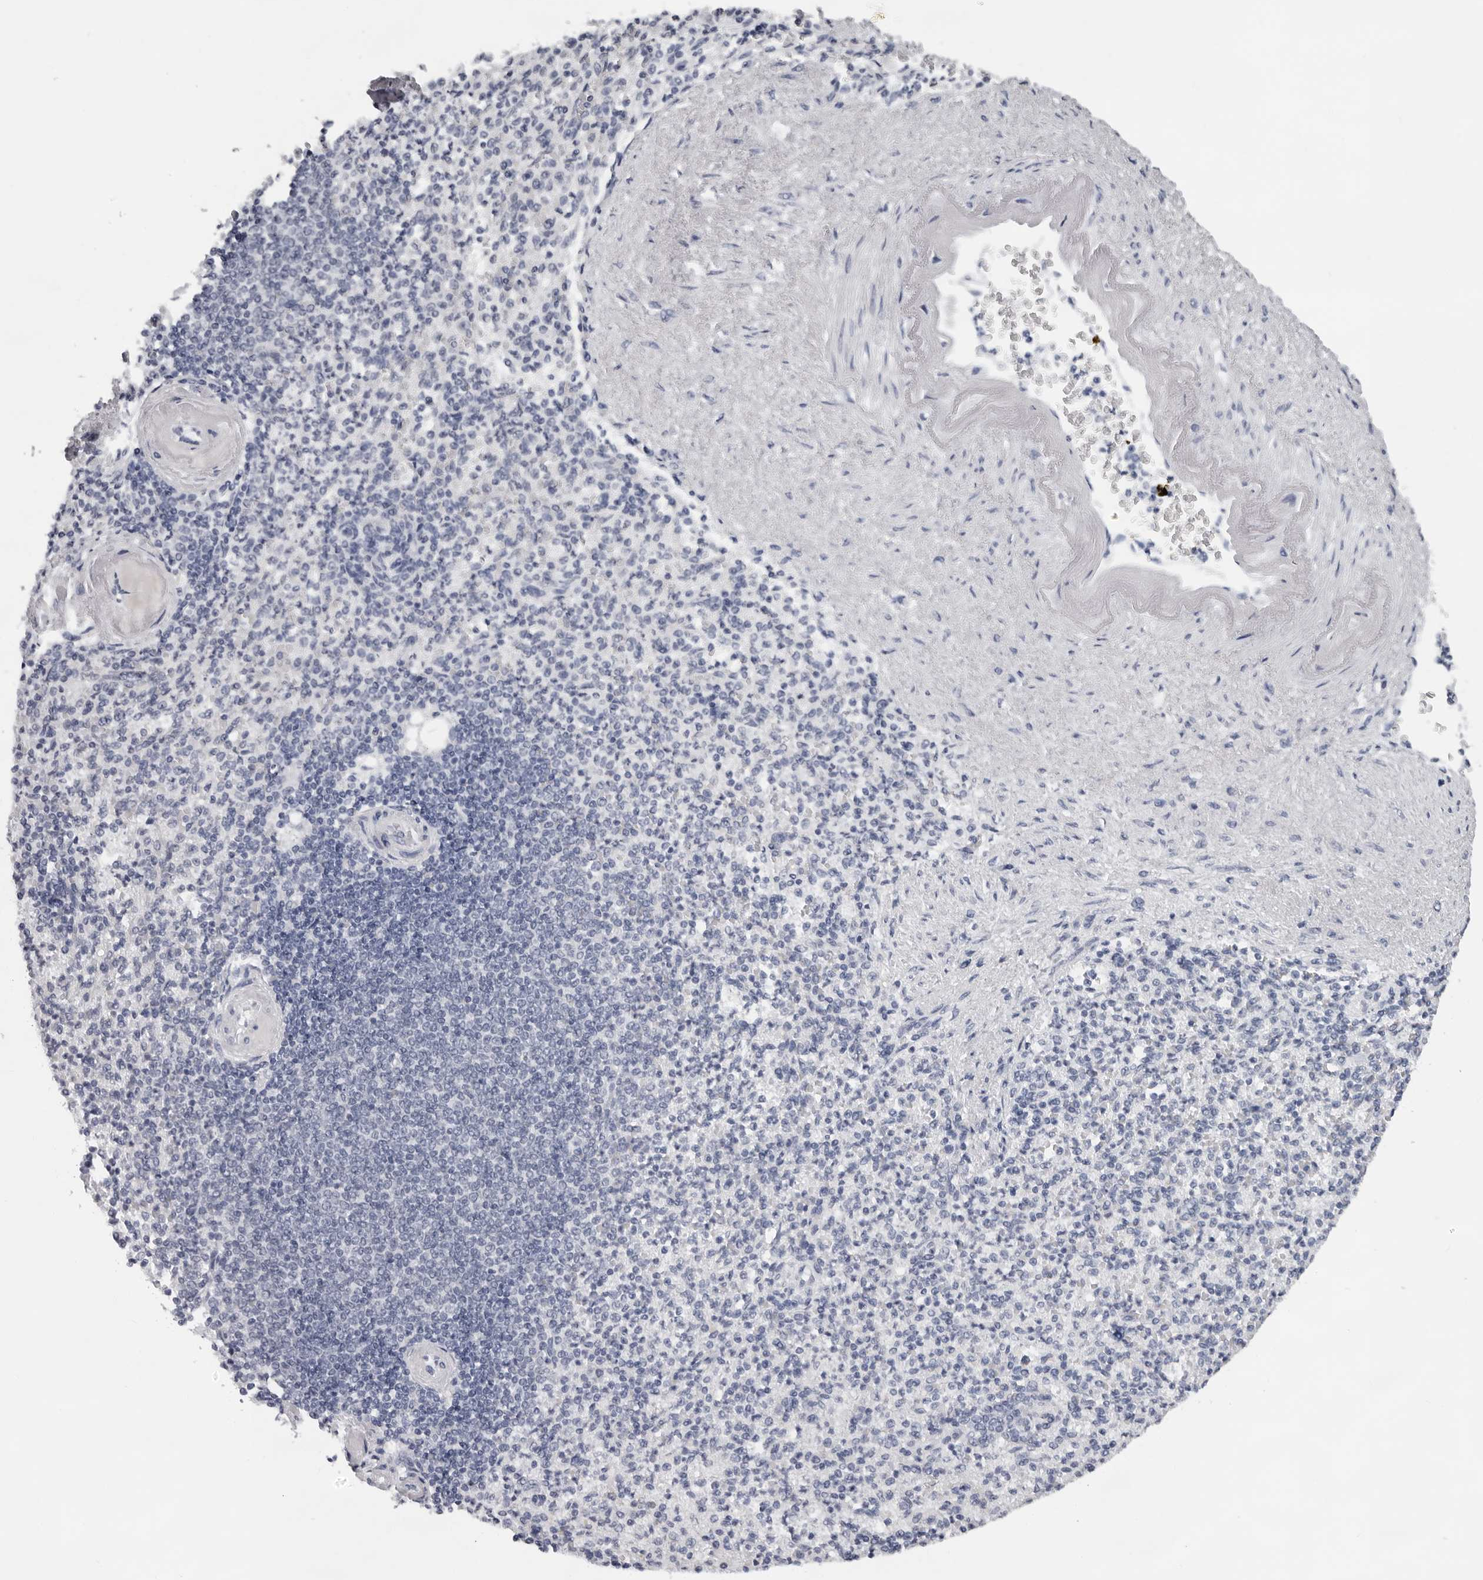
{"staining": {"intensity": "negative", "quantity": "none", "location": "none"}, "tissue": "spleen", "cell_type": "Cells in red pulp", "image_type": "normal", "snomed": [{"axis": "morphology", "description": "Normal tissue, NOS"}, {"axis": "topography", "description": "Spleen"}], "caption": "IHC image of normal spleen: spleen stained with DAB (3,3'-diaminobenzidine) exhibits no significant protein staining in cells in red pulp.", "gene": "CCDC28B", "patient": {"sex": "female", "age": 74}}